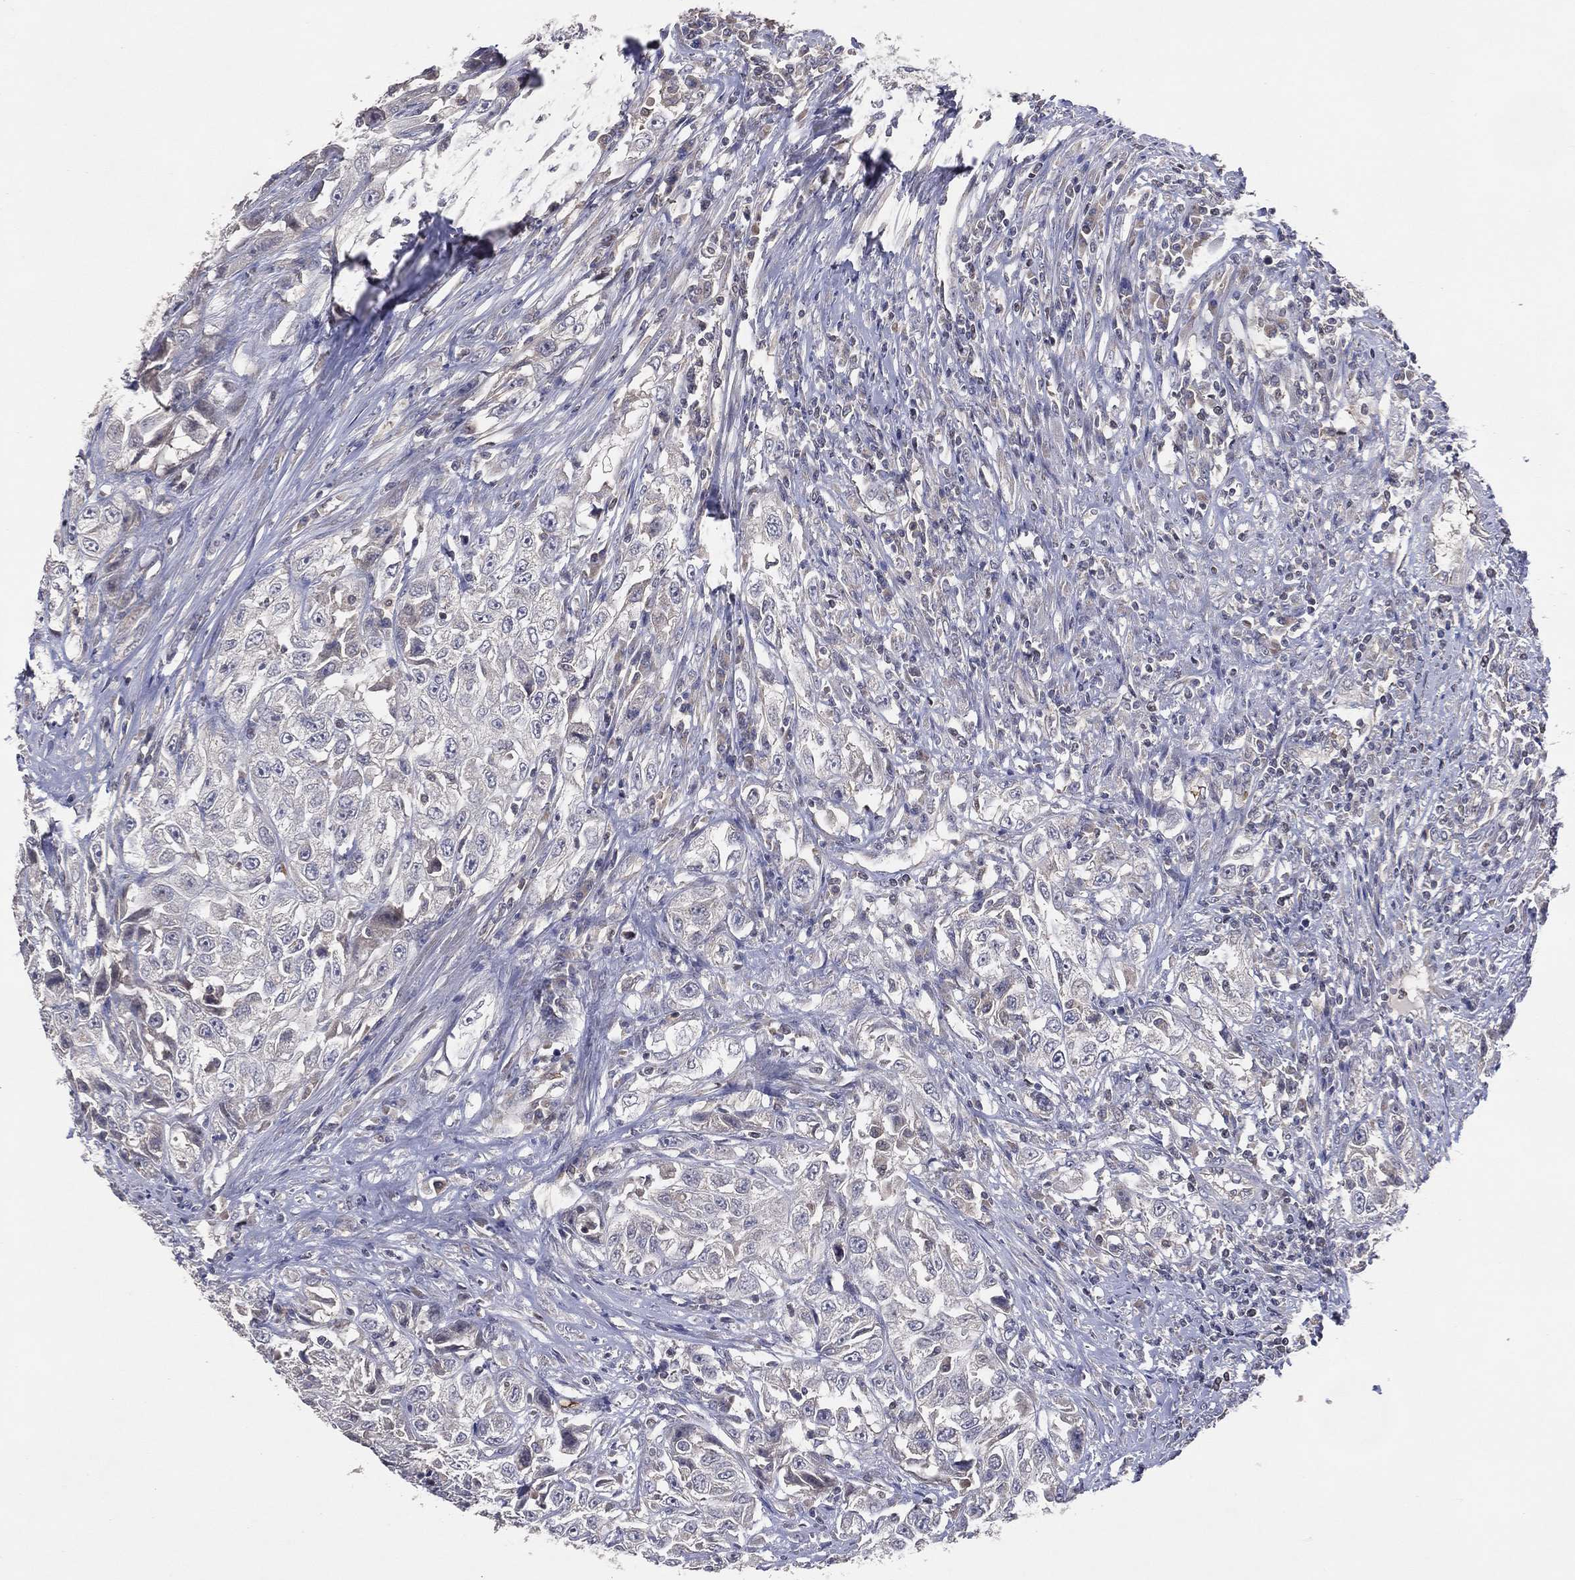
{"staining": {"intensity": "negative", "quantity": "none", "location": "none"}, "tissue": "urothelial cancer", "cell_type": "Tumor cells", "image_type": "cancer", "snomed": [{"axis": "morphology", "description": "Urothelial carcinoma, High grade"}, {"axis": "topography", "description": "Urinary bladder"}], "caption": "This is a photomicrograph of immunohistochemistry (IHC) staining of urothelial carcinoma (high-grade), which shows no positivity in tumor cells.", "gene": "DNAH7", "patient": {"sex": "female", "age": 56}}